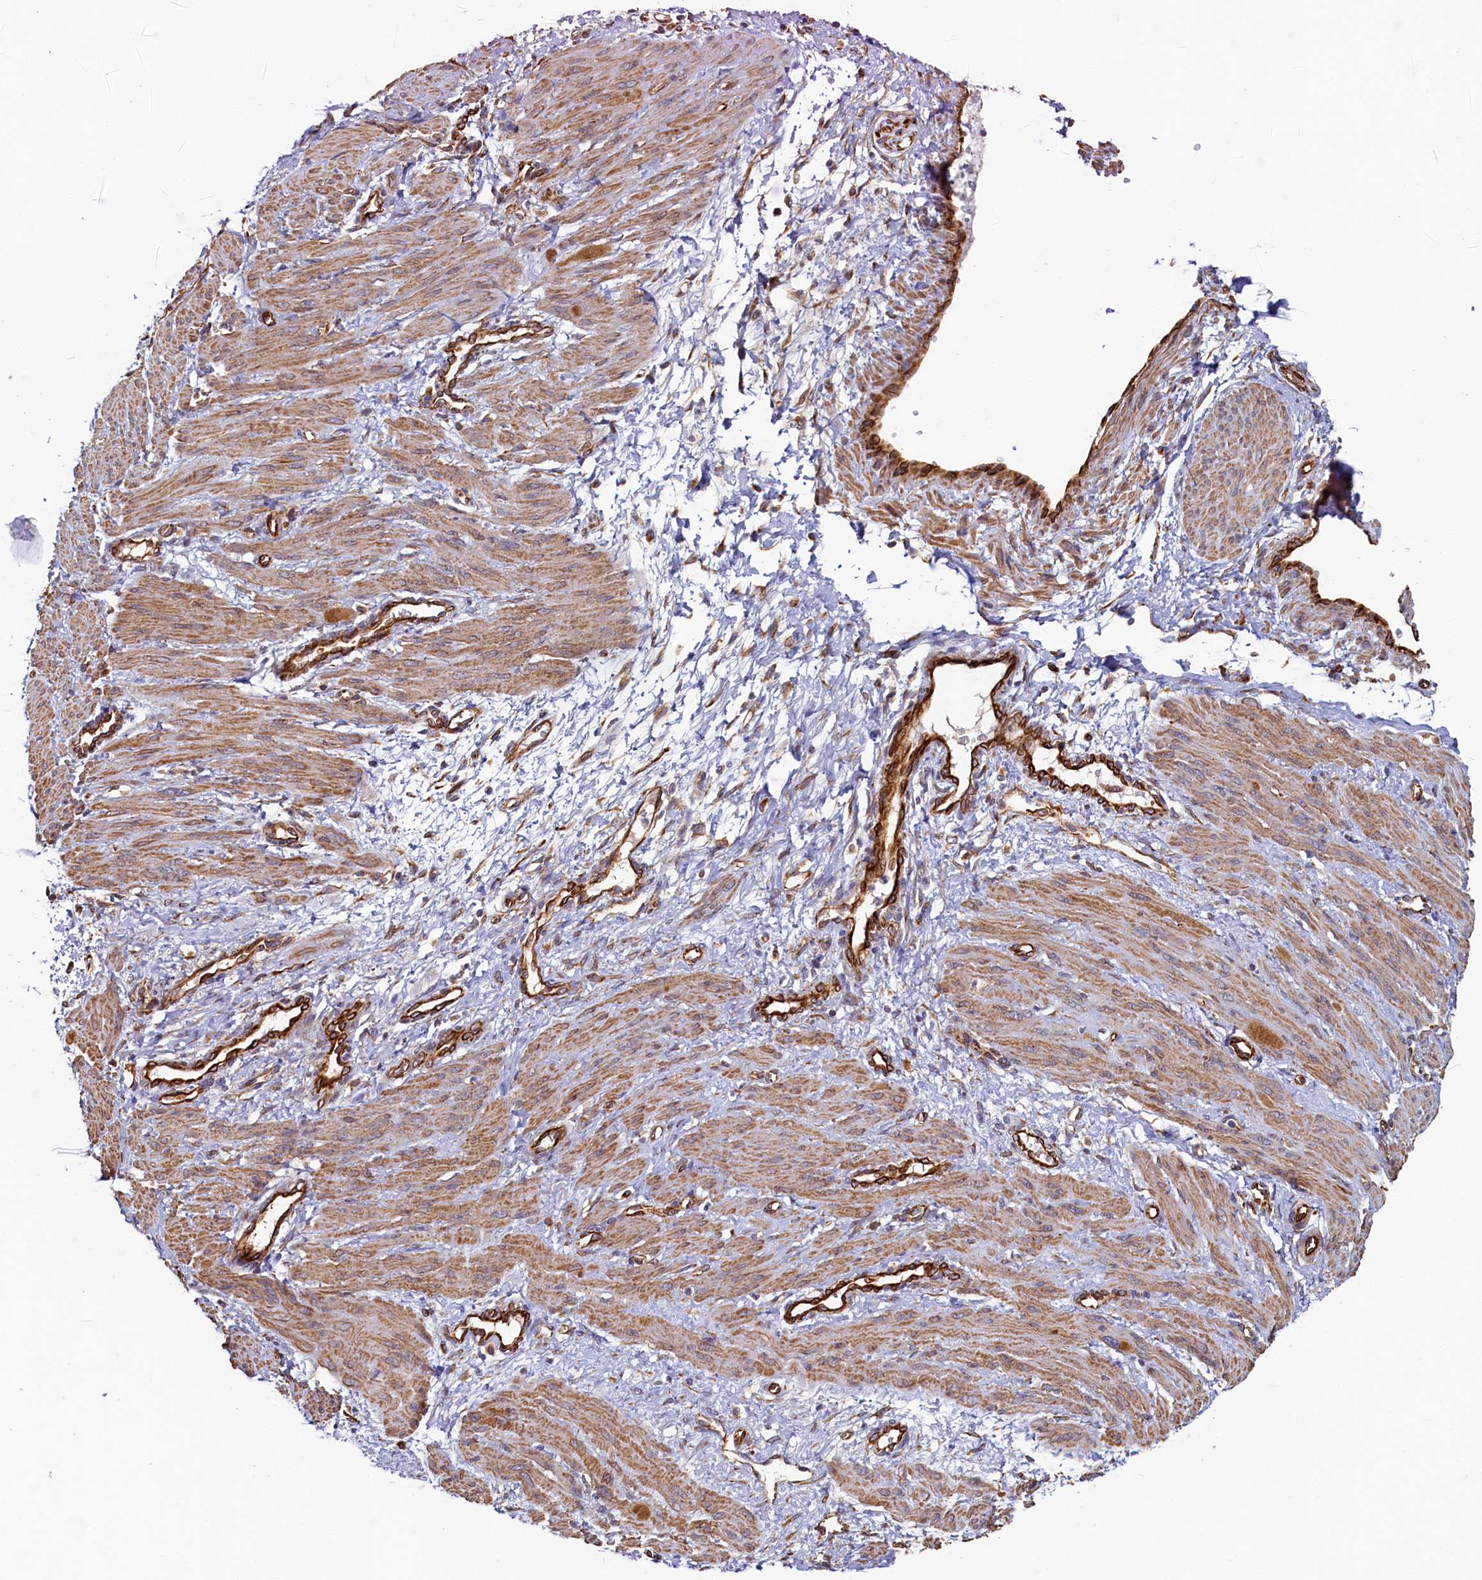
{"staining": {"intensity": "moderate", "quantity": ">75%", "location": "cytoplasmic/membranous"}, "tissue": "smooth muscle", "cell_type": "Smooth muscle cells", "image_type": "normal", "snomed": [{"axis": "morphology", "description": "Normal tissue, NOS"}, {"axis": "topography", "description": "Endometrium"}], "caption": "High-power microscopy captured an immunohistochemistry photomicrograph of normal smooth muscle, revealing moderate cytoplasmic/membranous positivity in about >75% of smooth muscle cells. The staining was performed using DAB (3,3'-diaminobenzidine), with brown indicating positive protein expression. Nuclei are stained blue with hematoxylin.", "gene": "LRRC57", "patient": {"sex": "female", "age": 33}}